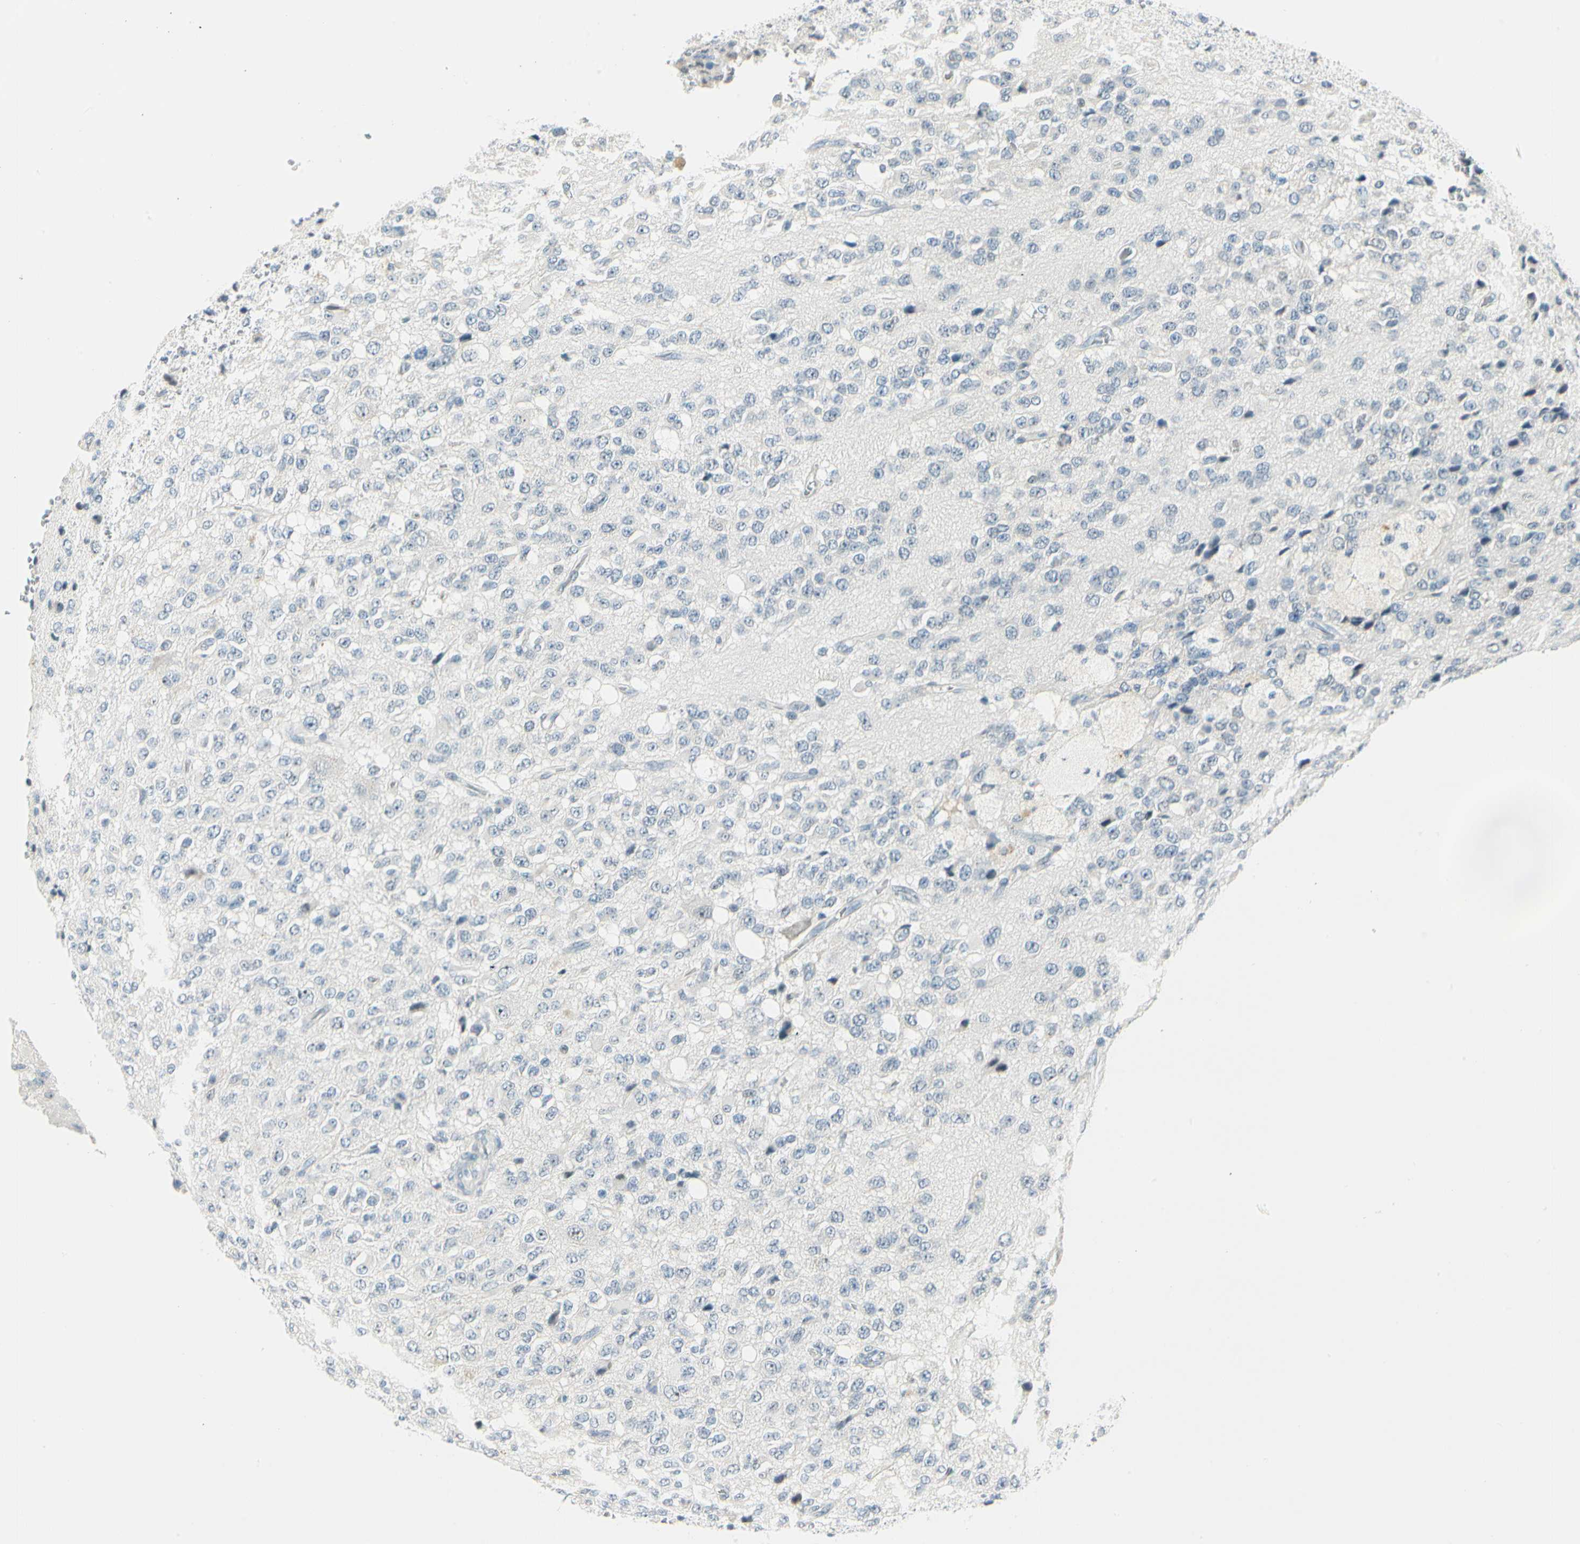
{"staining": {"intensity": "negative", "quantity": "none", "location": "none"}, "tissue": "glioma", "cell_type": "Tumor cells", "image_type": "cancer", "snomed": [{"axis": "morphology", "description": "Glioma, malignant, High grade"}, {"axis": "topography", "description": "pancreas cauda"}], "caption": "High magnification brightfield microscopy of glioma stained with DAB (brown) and counterstained with hematoxylin (blue): tumor cells show no significant expression.", "gene": "ZSCAN1", "patient": {"sex": "male", "age": 60}}